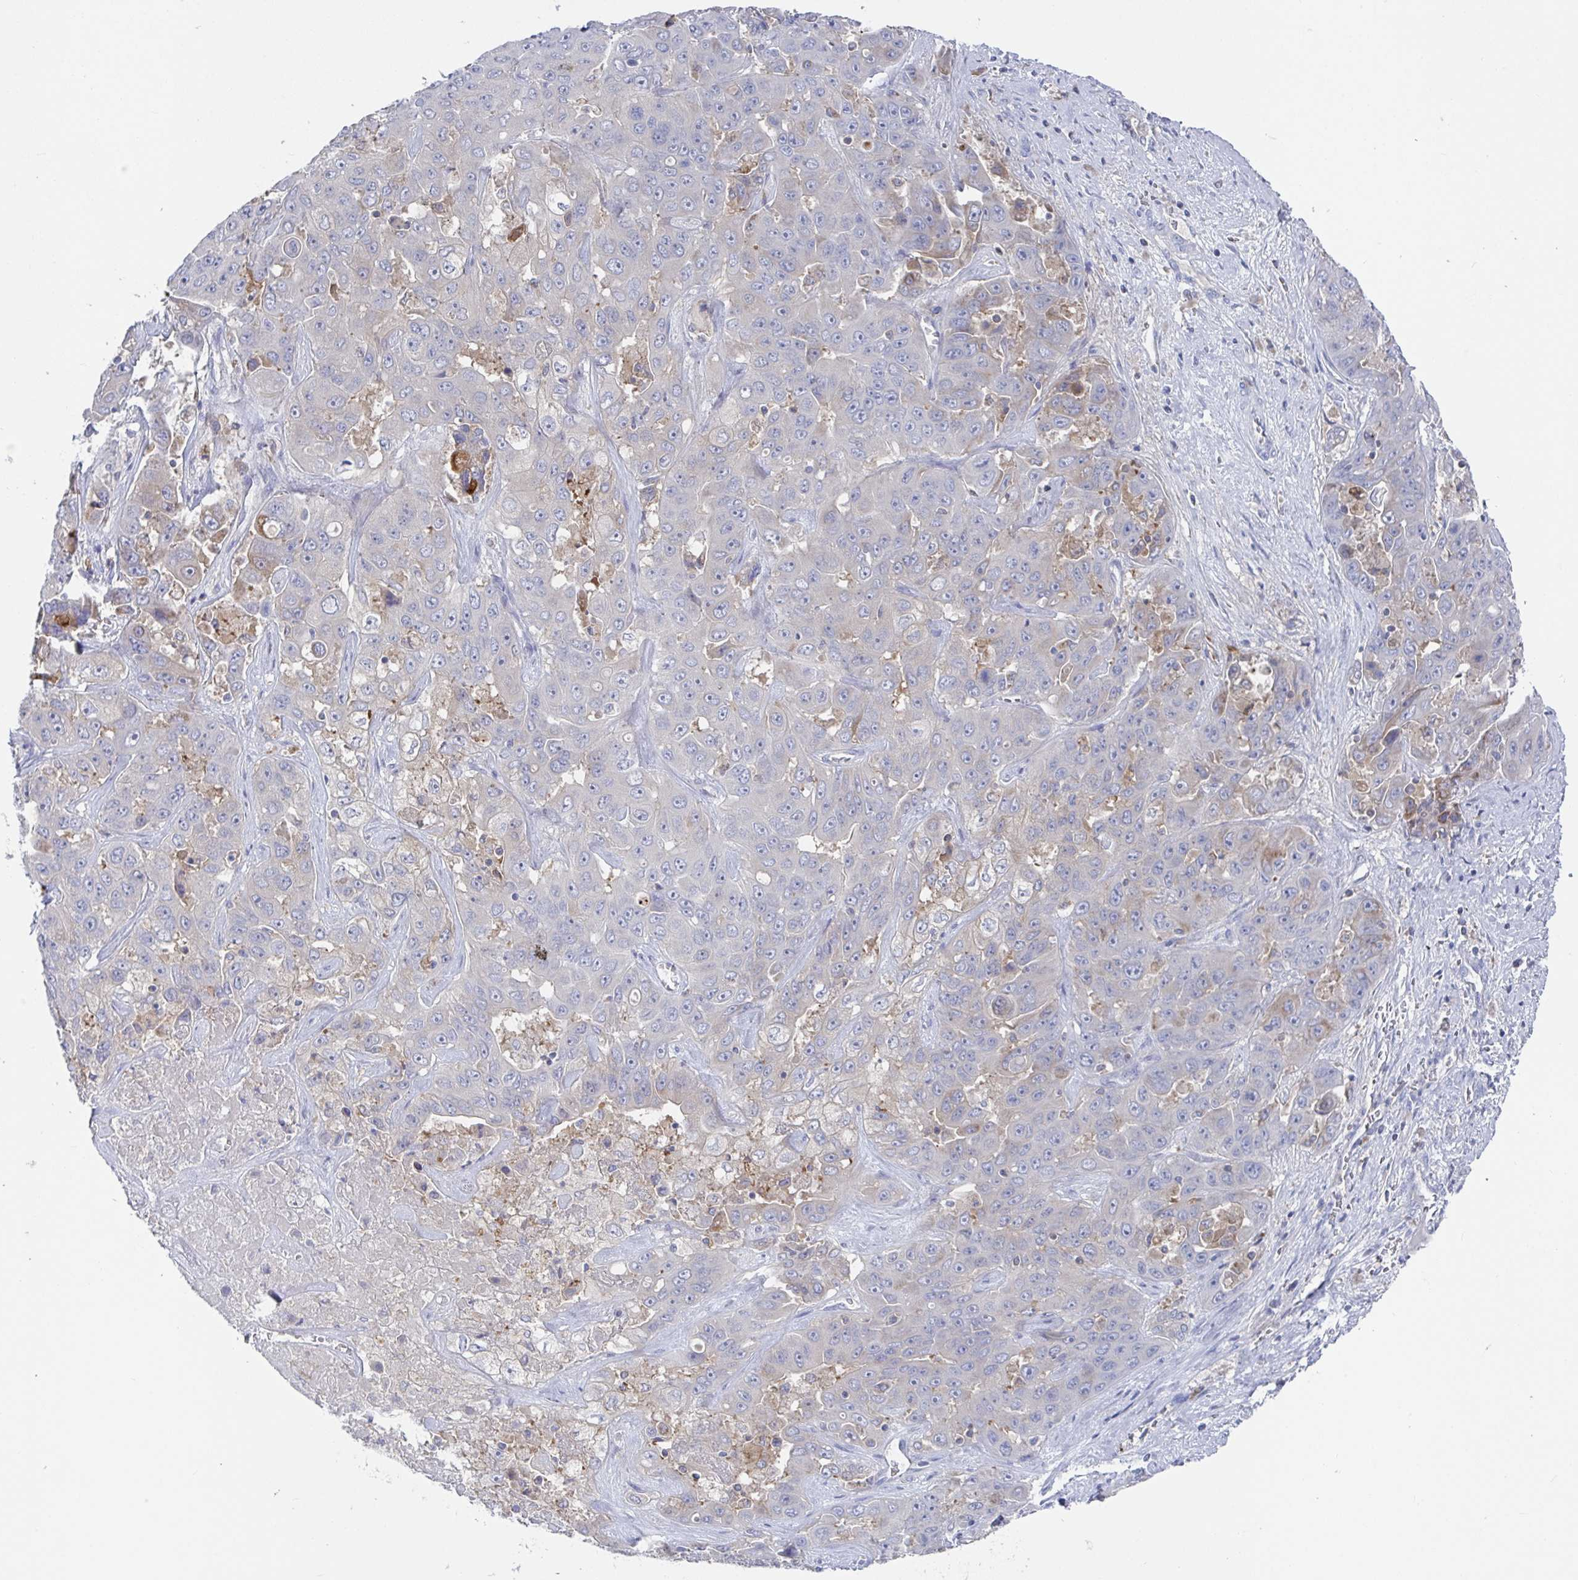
{"staining": {"intensity": "negative", "quantity": "none", "location": "none"}, "tissue": "liver cancer", "cell_type": "Tumor cells", "image_type": "cancer", "snomed": [{"axis": "morphology", "description": "Cholangiocarcinoma"}, {"axis": "topography", "description": "Liver"}], "caption": "Image shows no protein expression in tumor cells of liver cancer tissue.", "gene": "GPR148", "patient": {"sex": "female", "age": 52}}